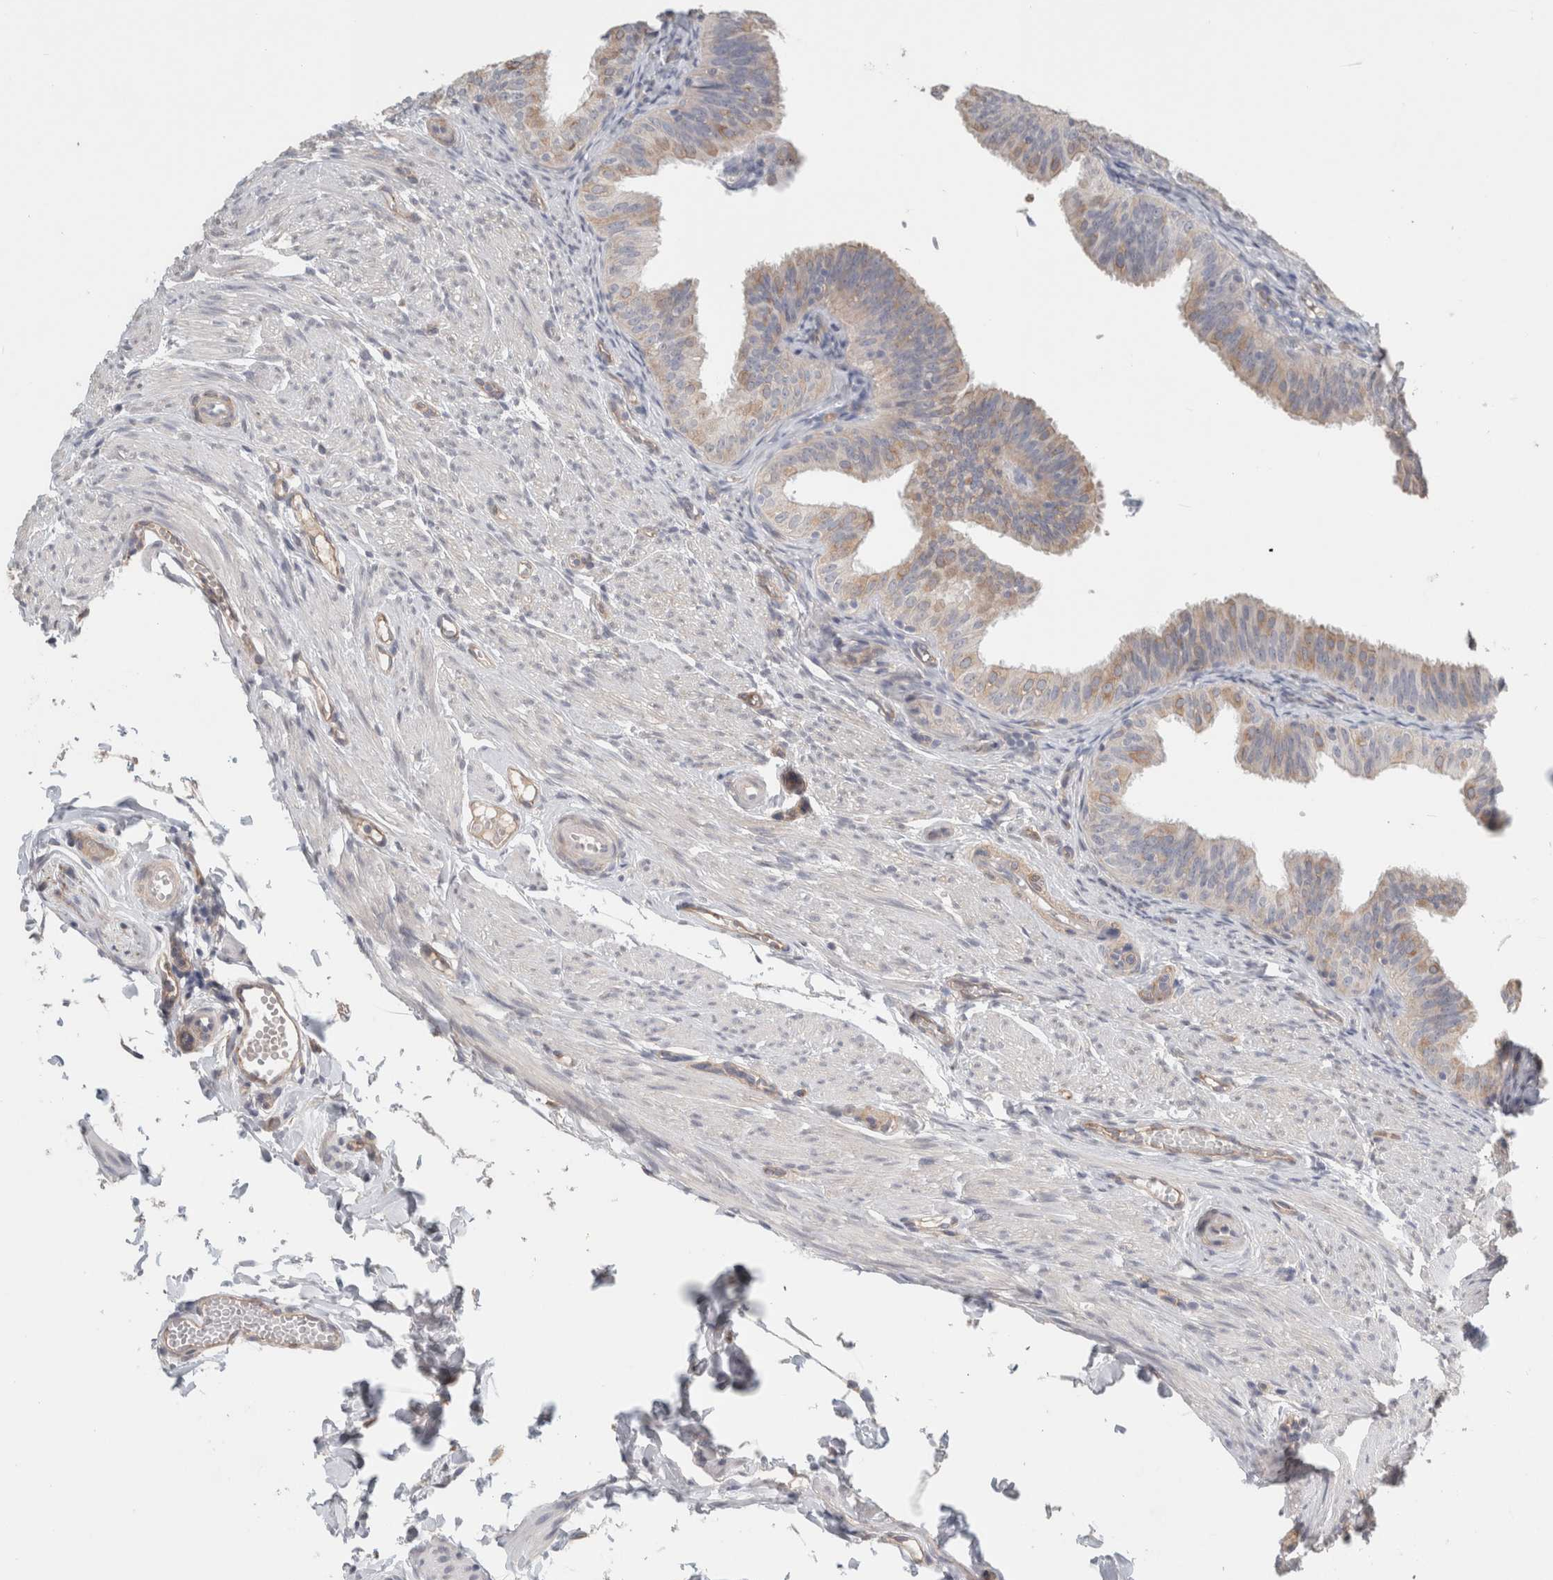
{"staining": {"intensity": "weak", "quantity": "25%-75%", "location": "cytoplasmic/membranous"}, "tissue": "fallopian tube", "cell_type": "Glandular cells", "image_type": "normal", "snomed": [{"axis": "morphology", "description": "Normal tissue, NOS"}, {"axis": "topography", "description": "Fallopian tube"}], "caption": "Fallopian tube stained for a protein (brown) displays weak cytoplasmic/membranous positive expression in approximately 25%-75% of glandular cells.", "gene": "RASAL2", "patient": {"sex": "female", "age": 35}}